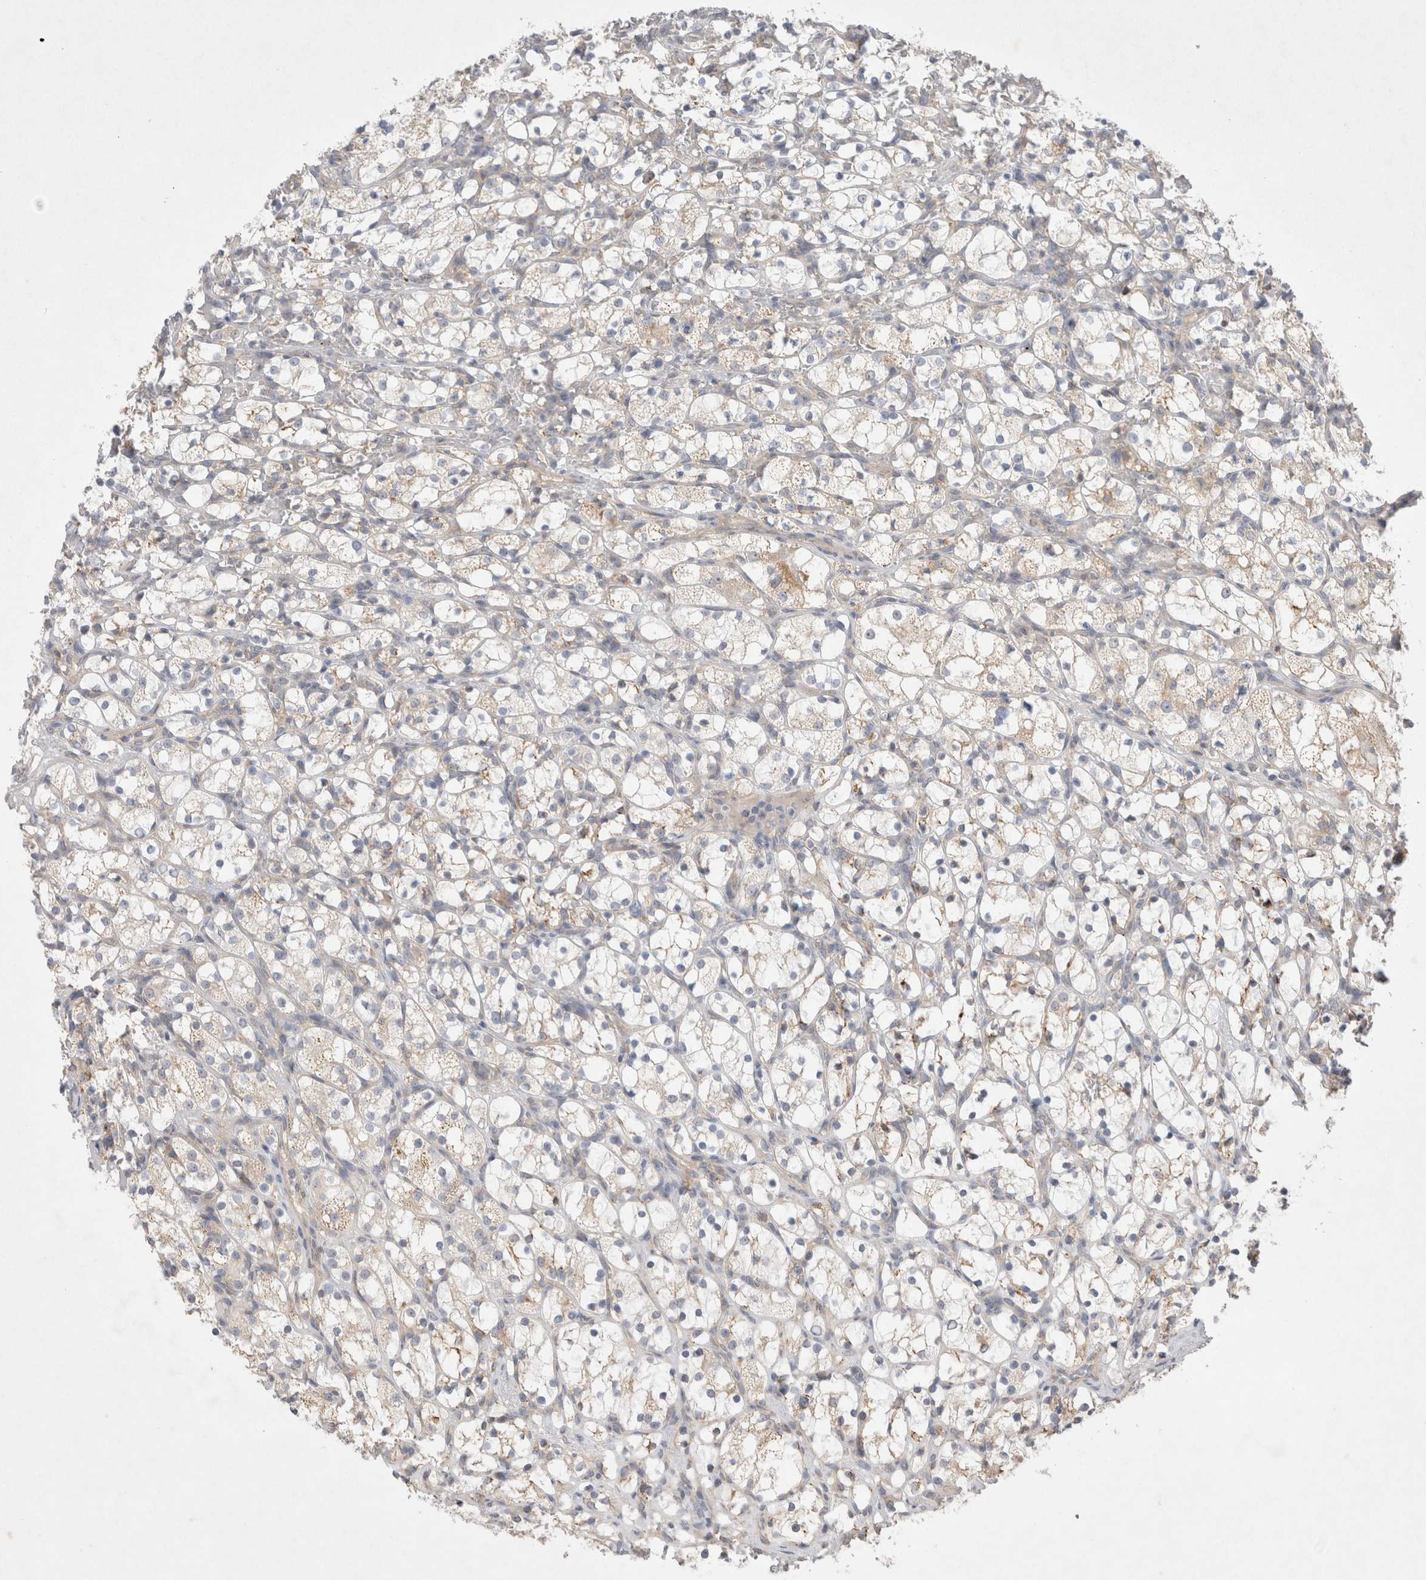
{"staining": {"intensity": "weak", "quantity": "<25%", "location": "cytoplasmic/membranous"}, "tissue": "renal cancer", "cell_type": "Tumor cells", "image_type": "cancer", "snomed": [{"axis": "morphology", "description": "Adenocarcinoma, NOS"}, {"axis": "topography", "description": "Kidney"}], "caption": "Tumor cells are negative for protein expression in human adenocarcinoma (renal).", "gene": "NPC1", "patient": {"sex": "female", "age": 69}}